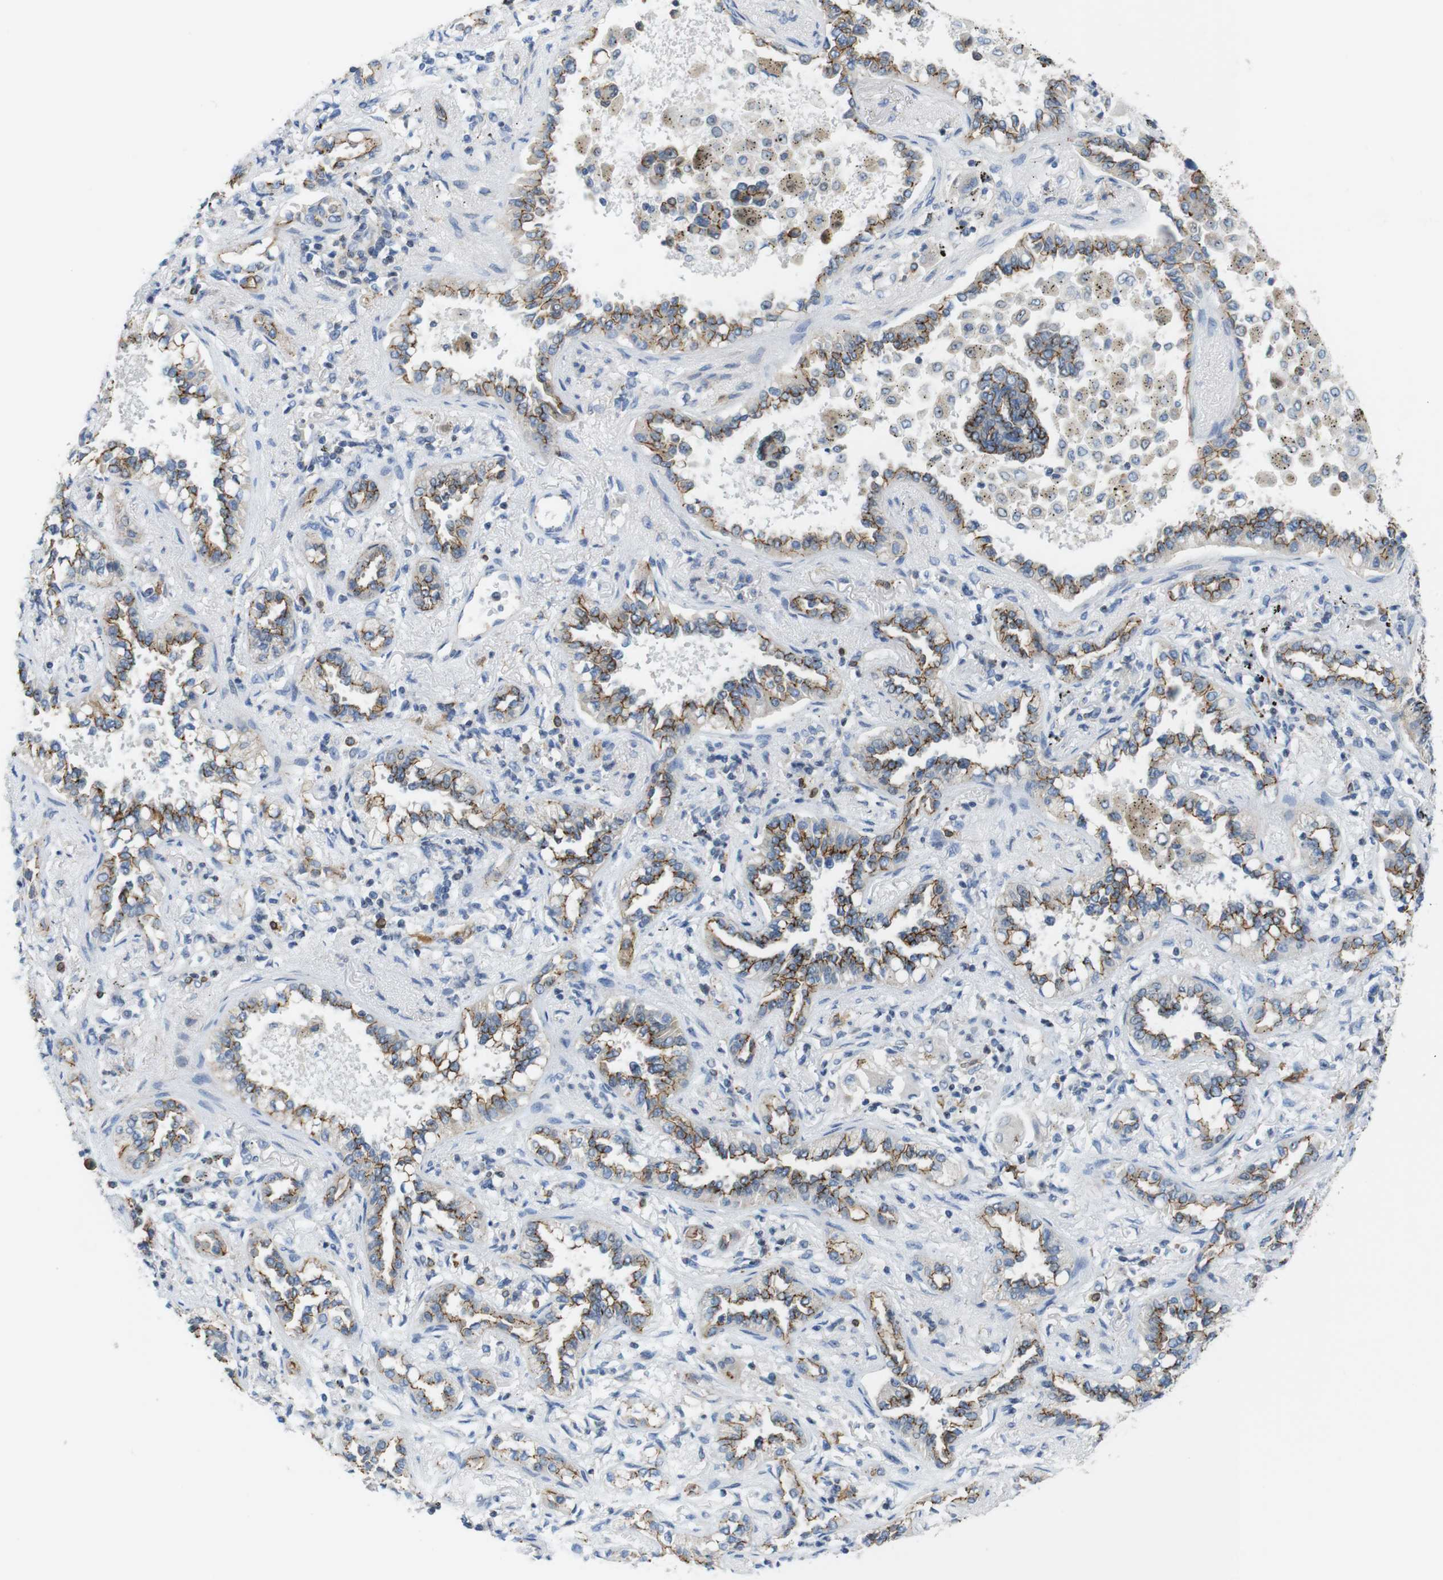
{"staining": {"intensity": "moderate", "quantity": ">75%", "location": "cytoplasmic/membranous"}, "tissue": "lung cancer", "cell_type": "Tumor cells", "image_type": "cancer", "snomed": [{"axis": "morphology", "description": "Normal tissue, NOS"}, {"axis": "morphology", "description": "Adenocarcinoma, NOS"}, {"axis": "topography", "description": "Lung"}], "caption": "Immunohistochemical staining of adenocarcinoma (lung) shows medium levels of moderate cytoplasmic/membranous protein positivity in about >75% of tumor cells.", "gene": "TJP3", "patient": {"sex": "male", "age": 59}}